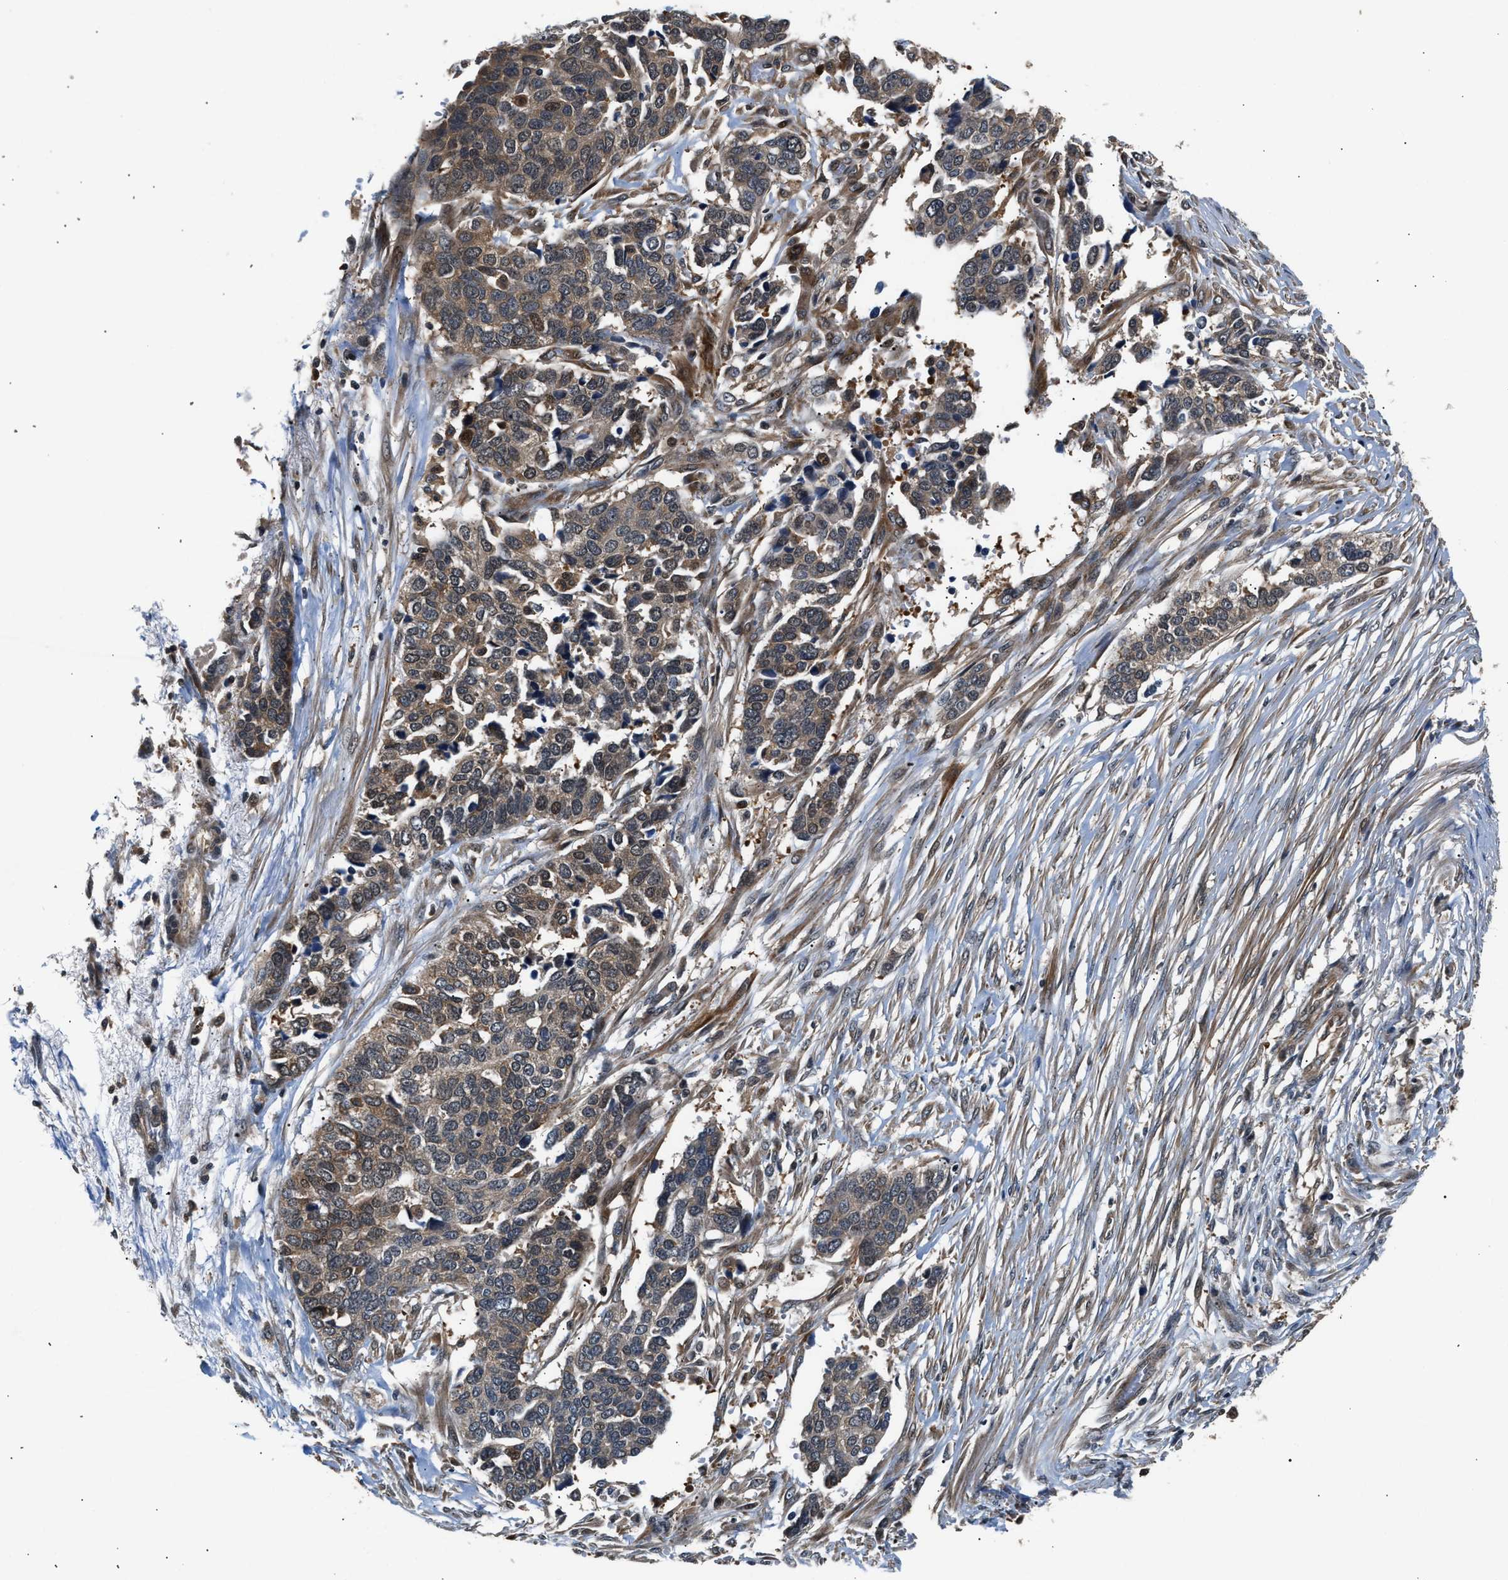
{"staining": {"intensity": "moderate", "quantity": ">75%", "location": "cytoplasmic/membranous"}, "tissue": "ovarian cancer", "cell_type": "Tumor cells", "image_type": "cancer", "snomed": [{"axis": "morphology", "description": "Cystadenocarcinoma, serous, NOS"}, {"axis": "topography", "description": "Ovary"}], "caption": "The image demonstrates staining of ovarian cancer (serous cystadenocarcinoma), revealing moderate cytoplasmic/membranous protein positivity (brown color) within tumor cells.", "gene": "TUT7", "patient": {"sex": "female", "age": 44}}